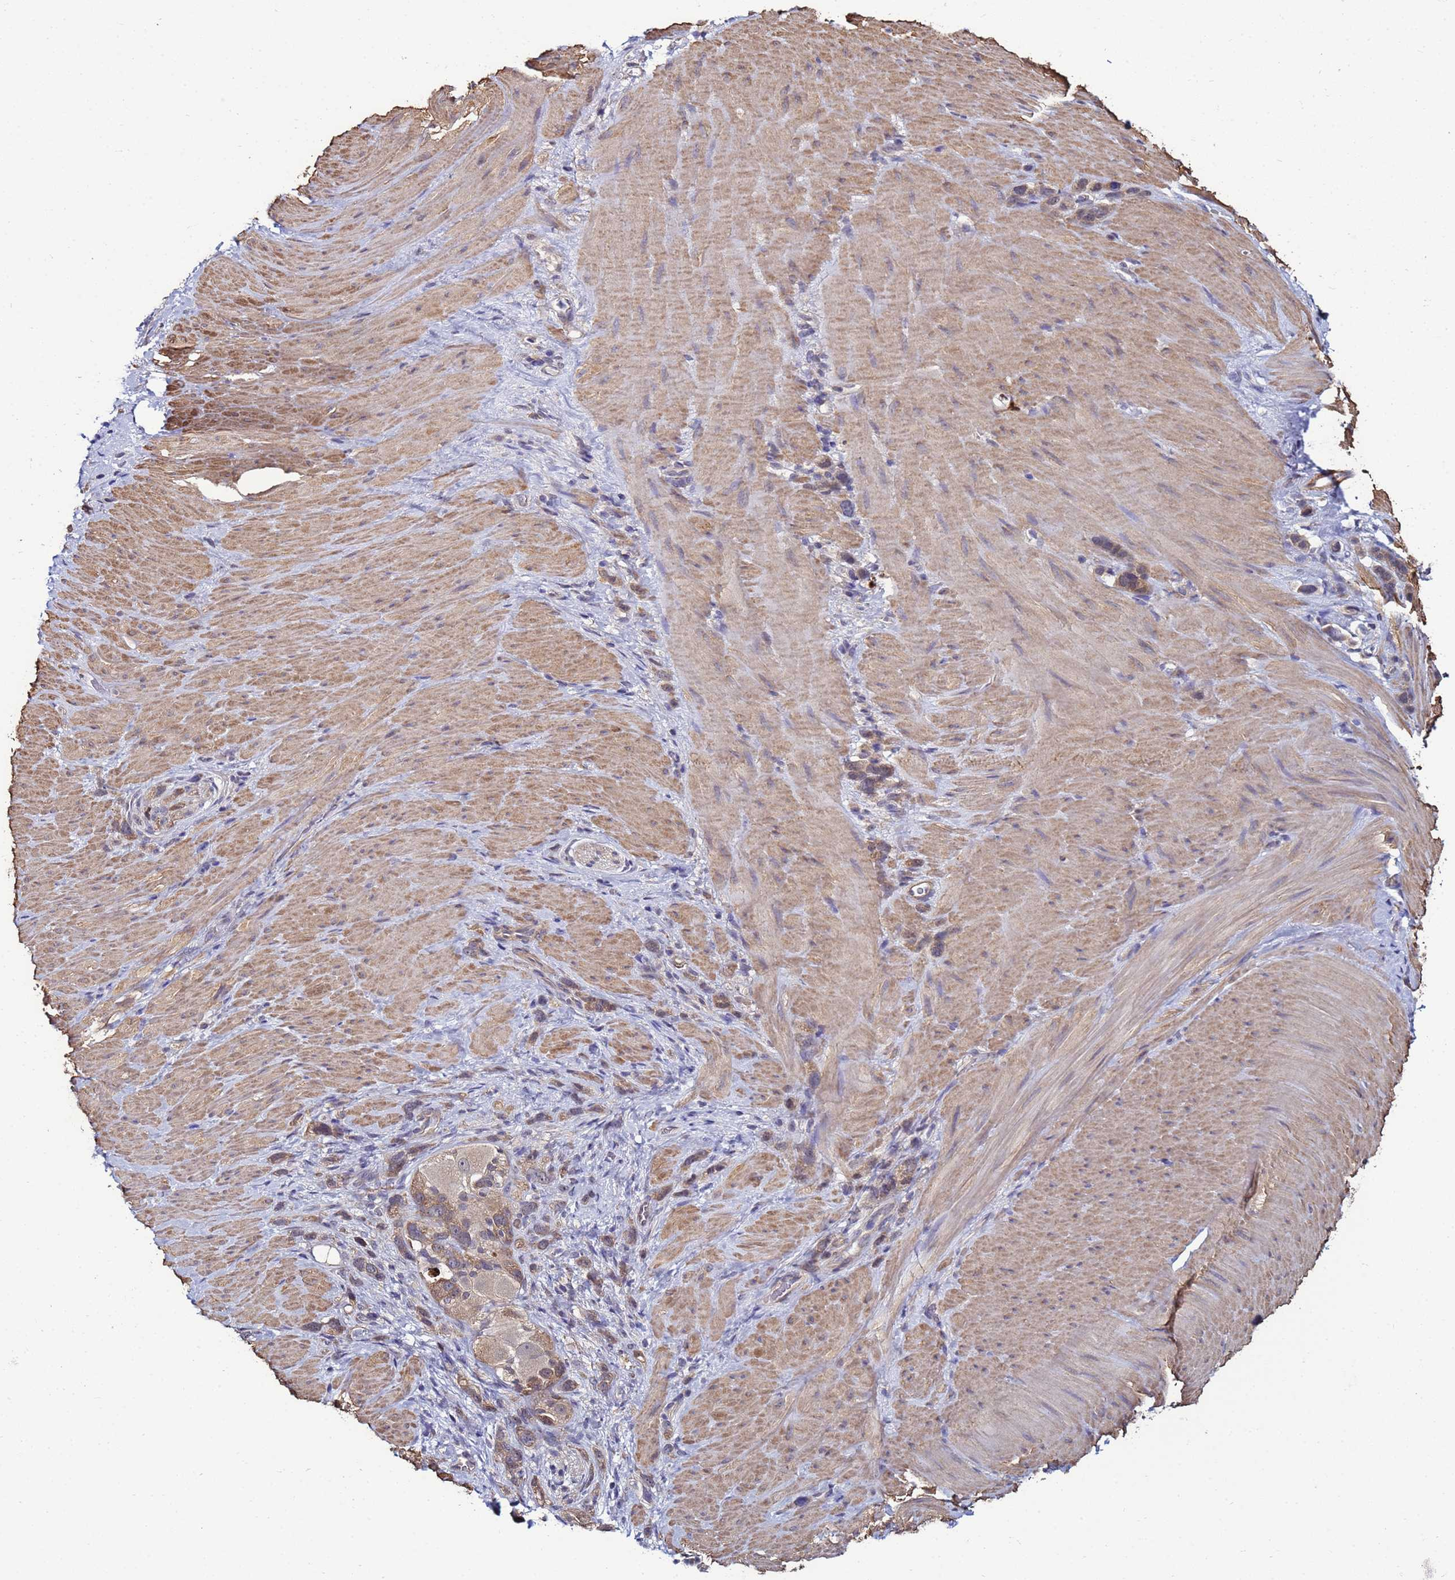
{"staining": {"intensity": "weak", "quantity": ">75%", "location": "cytoplasmic/membranous"}, "tissue": "stomach cancer", "cell_type": "Tumor cells", "image_type": "cancer", "snomed": [{"axis": "morphology", "description": "Adenocarcinoma, NOS"}, {"axis": "topography", "description": "Stomach"}], "caption": "Weak cytoplasmic/membranous staining for a protein is appreciated in approximately >75% of tumor cells of stomach adenocarcinoma using IHC.", "gene": "NAXE", "patient": {"sex": "female", "age": 65}}